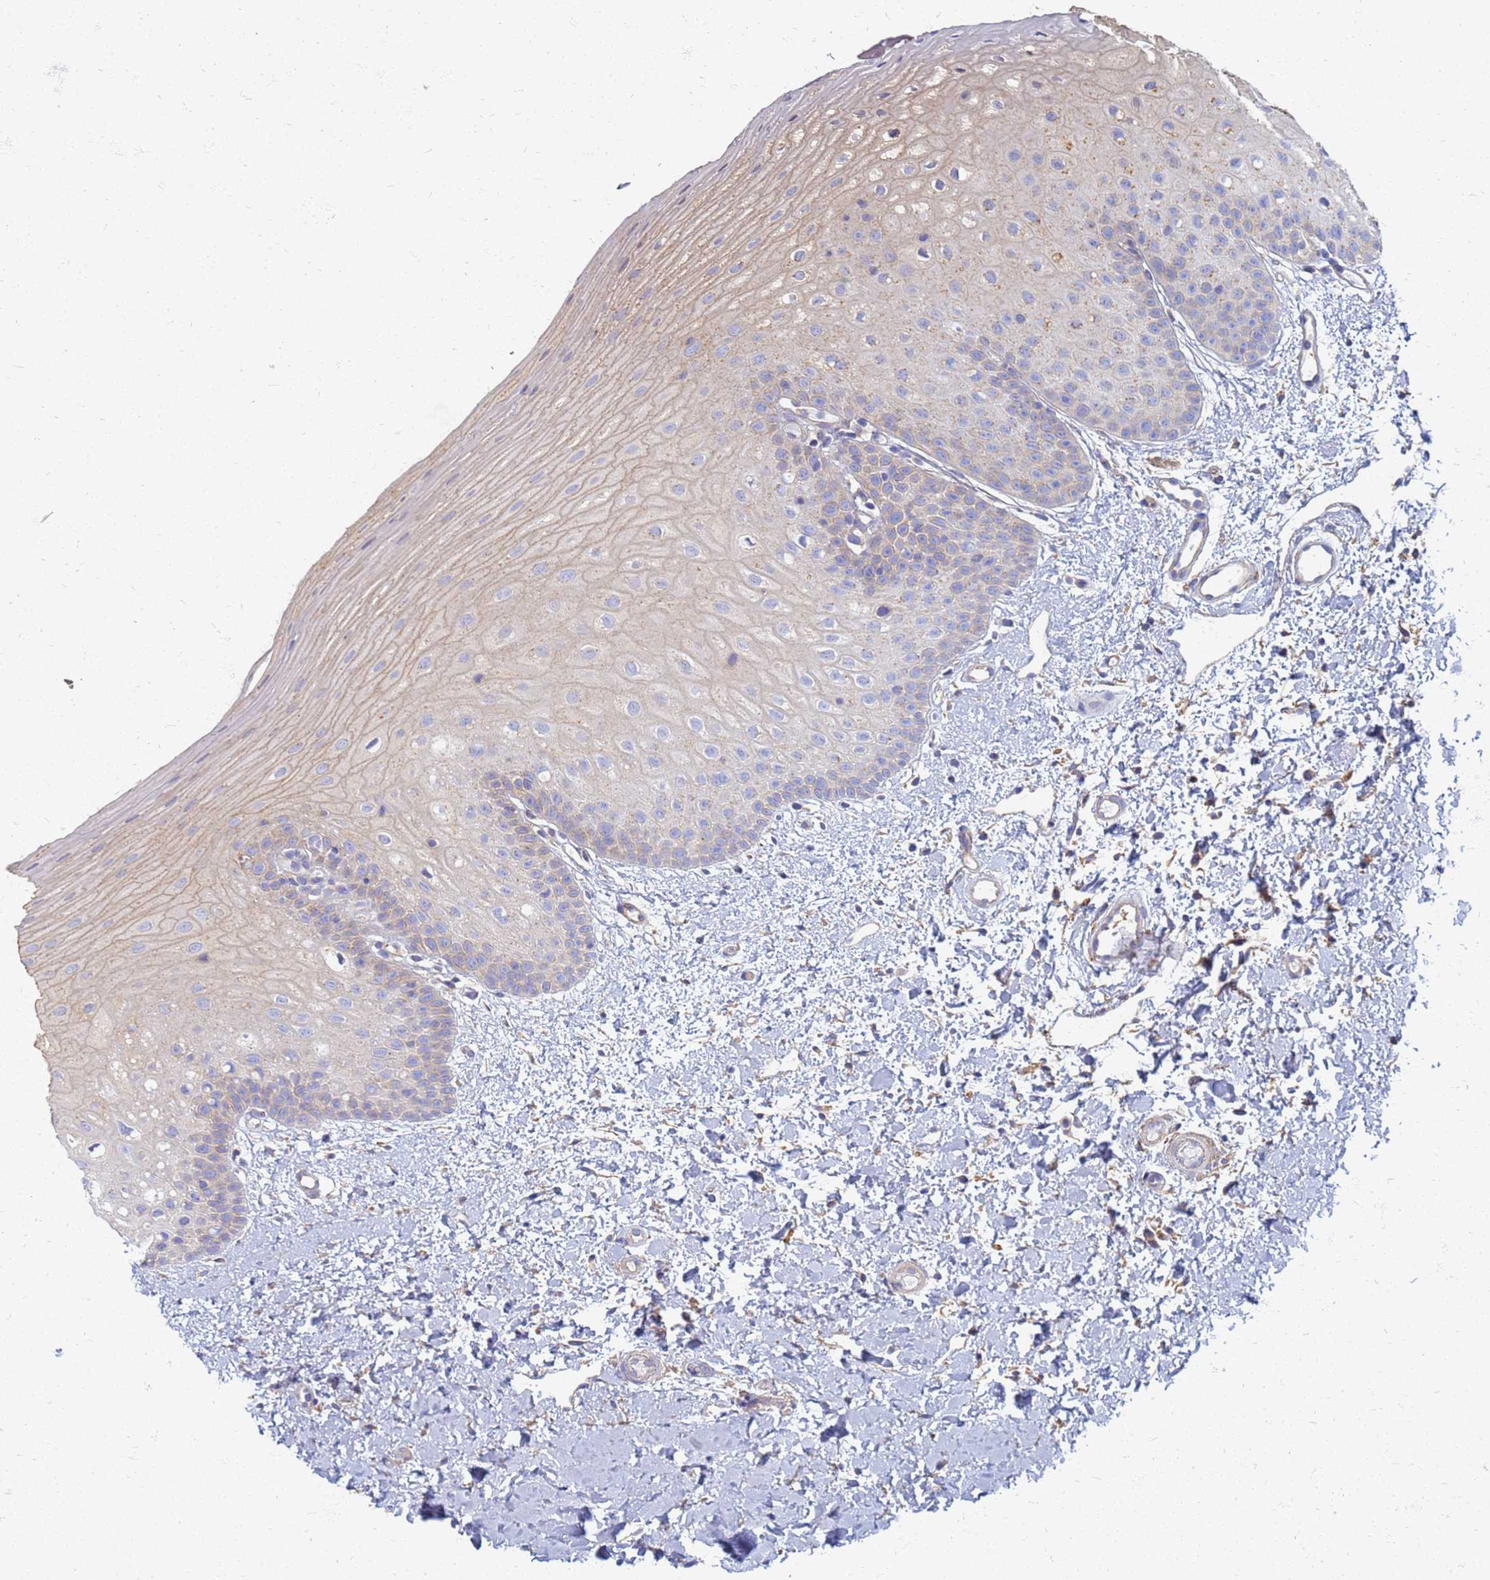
{"staining": {"intensity": "weak", "quantity": "<25%", "location": "cytoplasmic/membranous"}, "tissue": "oral mucosa", "cell_type": "Squamous epithelial cells", "image_type": "normal", "snomed": [{"axis": "morphology", "description": "Normal tissue, NOS"}, {"axis": "topography", "description": "Oral tissue"}], "caption": "Immunohistochemistry photomicrograph of normal oral mucosa: oral mucosa stained with DAB reveals no significant protein positivity in squamous epithelial cells.", "gene": "EEA1", "patient": {"sex": "female", "age": 67}}